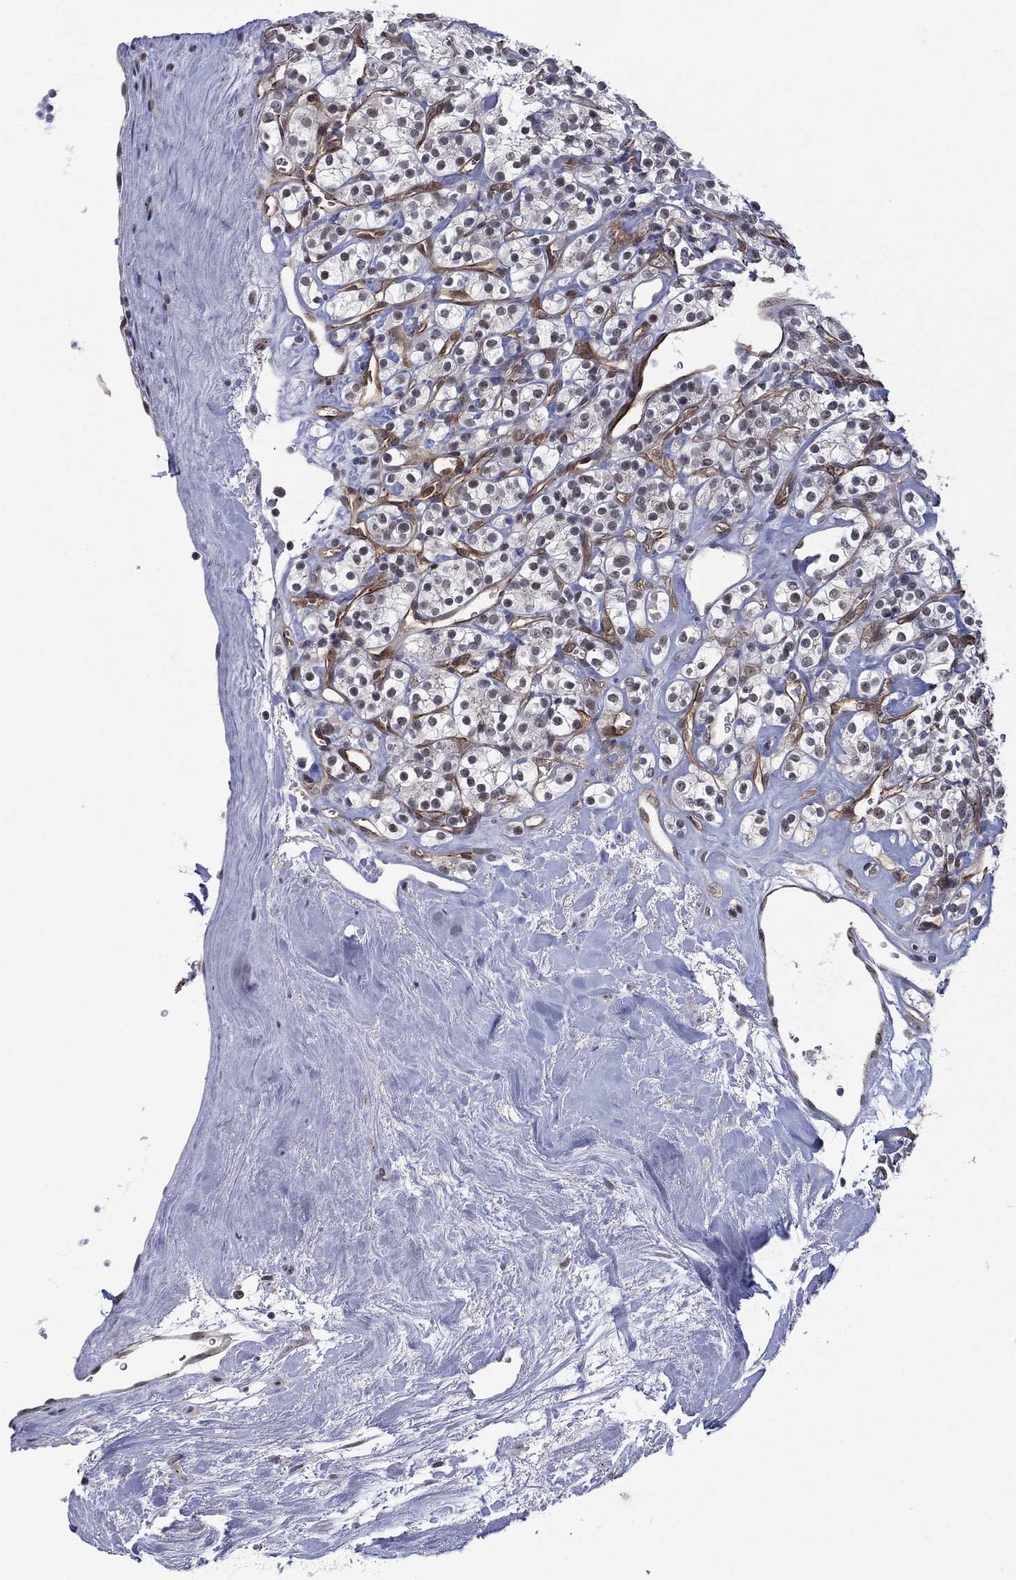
{"staining": {"intensity": "negative", "quantity": "none", "location": "none"}, "tissue": "renal cancer", "cell_type": "Tumor cells", "image_type": "cancer", "snomed": [{"axis": "morphology", "description": "Adenocarcinoma, NOS"}, {"axis": "topography", "description": "Kidney"}], "caption": "Renal adenocarcinoma stained for a protein using immunohistochemistry demonstrates no staining tumor cells.", "gene": "GSE1", "patient": {"sex": "male", "age": 77}}